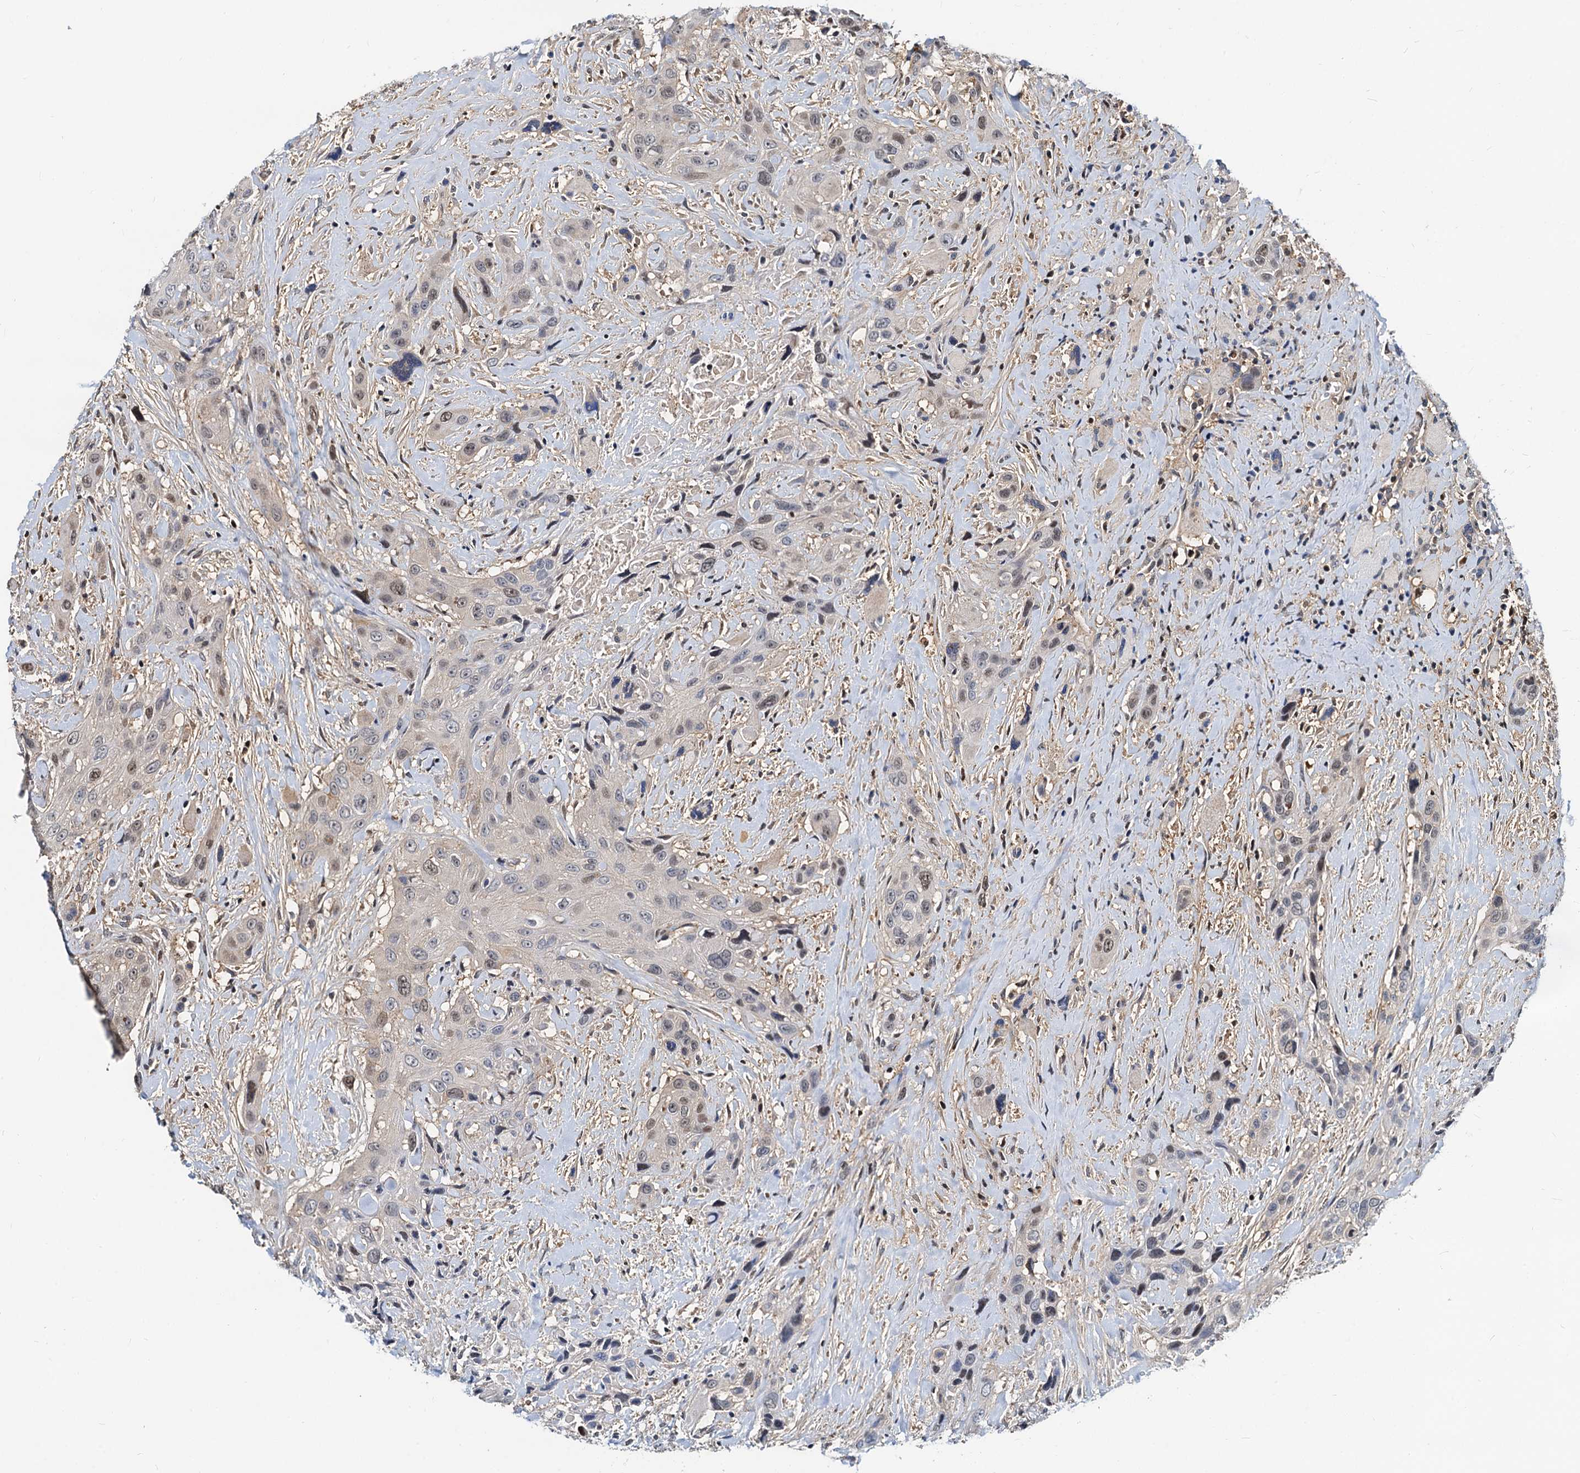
{"staining": {"intensity": "weak", "quantity": "<25%", "location": "nuclear"}, "tissue": "head and neck cancer", "cell_type": "Tumor cells", "image_type": "cancer", "snomed": [{"axis": "morphology", "description": "Squamous cell carcinoma, NOS"}, {"axis": "topography", "description": "Head-Neck"}], "caption": "IHC micrograph of human squamous cell carcinoma (head and neck) stained for a protein (brown), which displays no staining in tumor cells. (DAB immunohistochemistry, high magnification).", "gene": "PTGES3", "patient": {"sex": "male", "age": 81}}